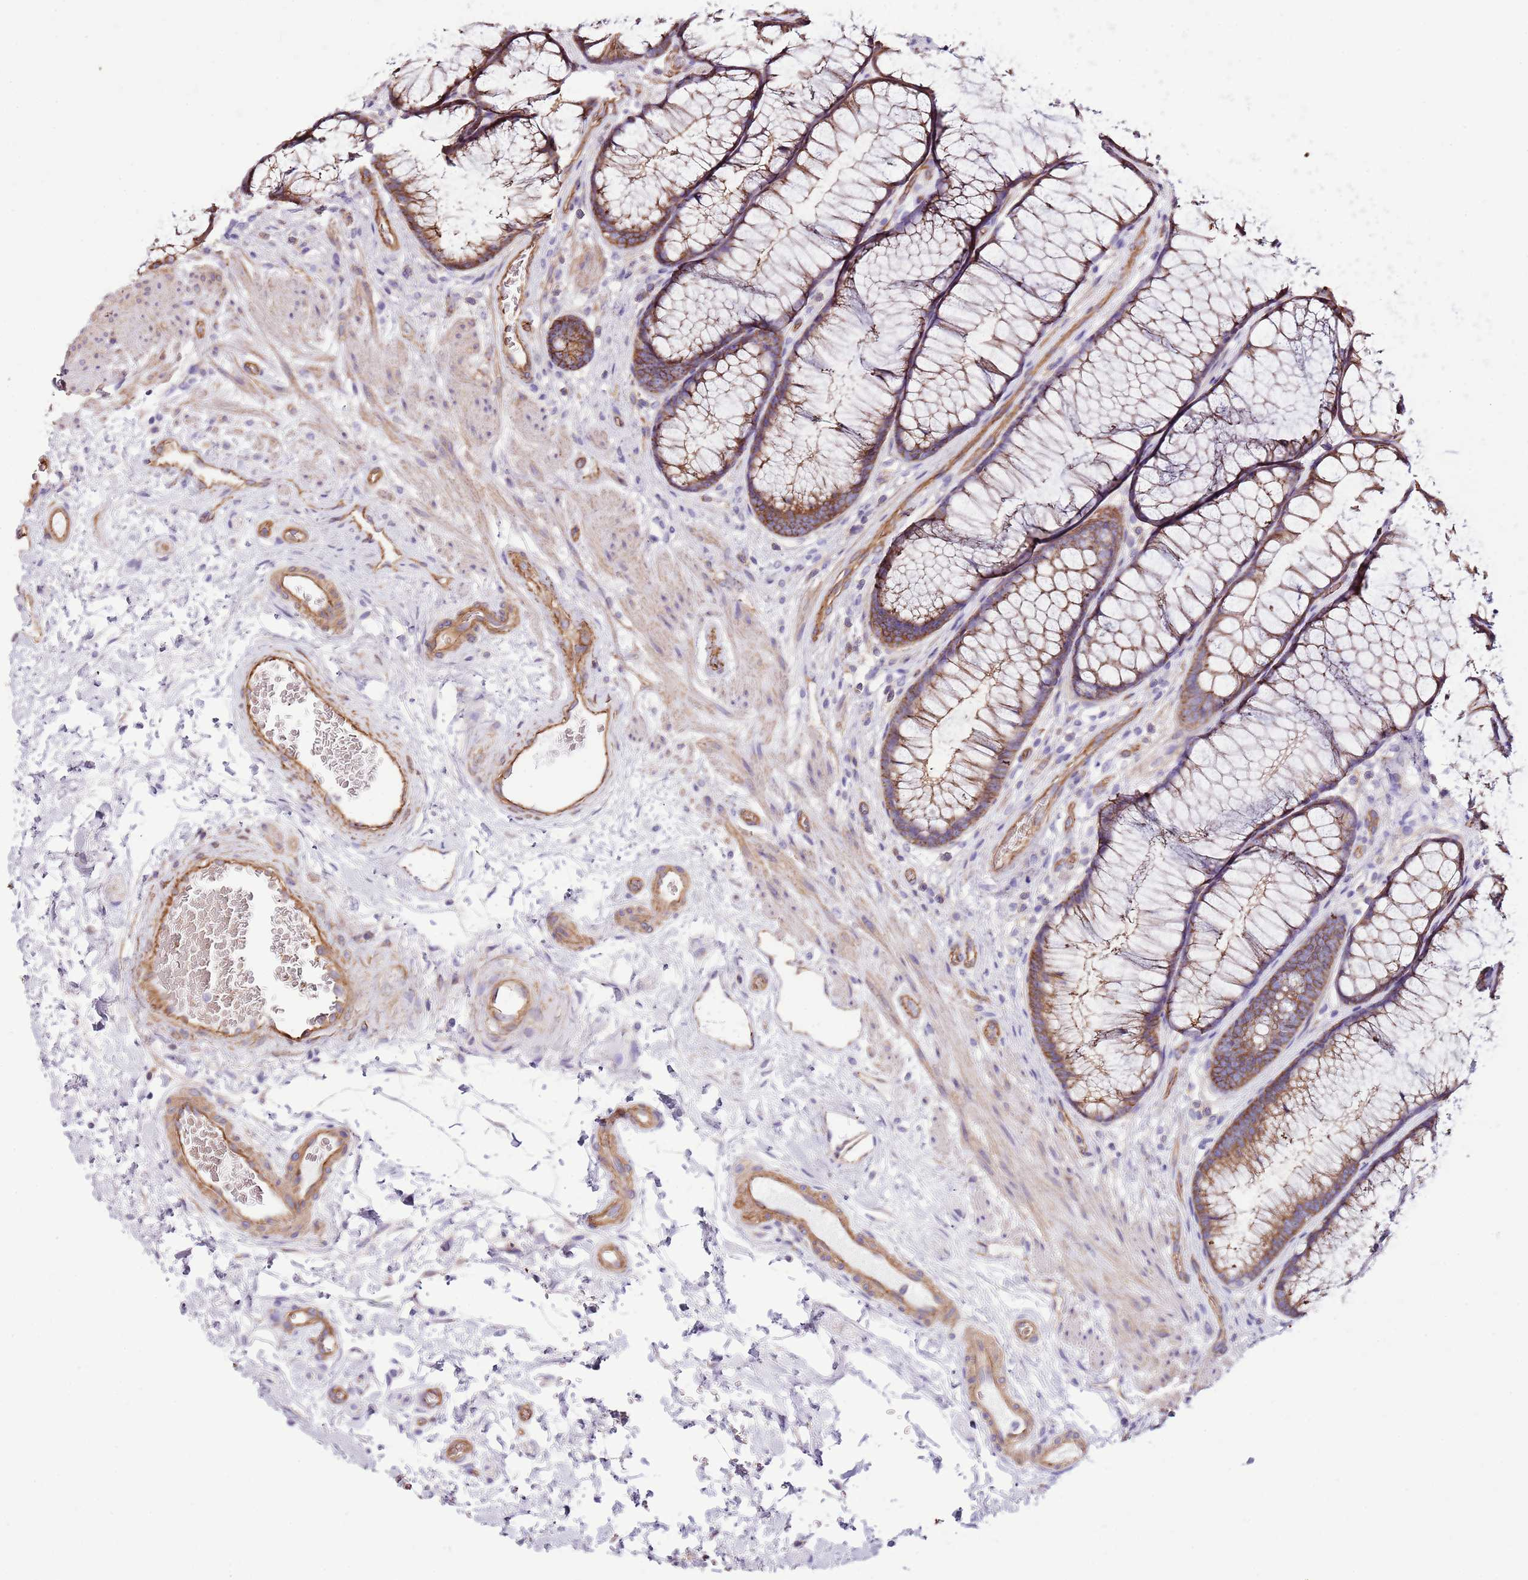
{"staining": {"intensity": "moderate", "quantity": ">75%", "location": "cytoplasmic/membranous"}, "tissue": "colon", "cell_type": "Endothelial cells", "image_type": "normal", "snomed": [{"axis": "morphology", "description": "Normal tissue, NOS"}, {"axis": "topography", "description": "Colon"}], "caption": "High-magnification brightfield microscopy of unremarkable colon stained with DAB (3,3'-diaminobenzidine) (brown) and counterstained with hematoxylin (blue). endothelial cells exhibit moderate cytoplasmic/membranous positivity is present in approximately>75% of cells. (DAB (3,3'-diaminobenzidine) IHC with brightfield microscopy, high magnification).", "gene": "GFRAL", "patient": {"sex": "female", "age": 82}}